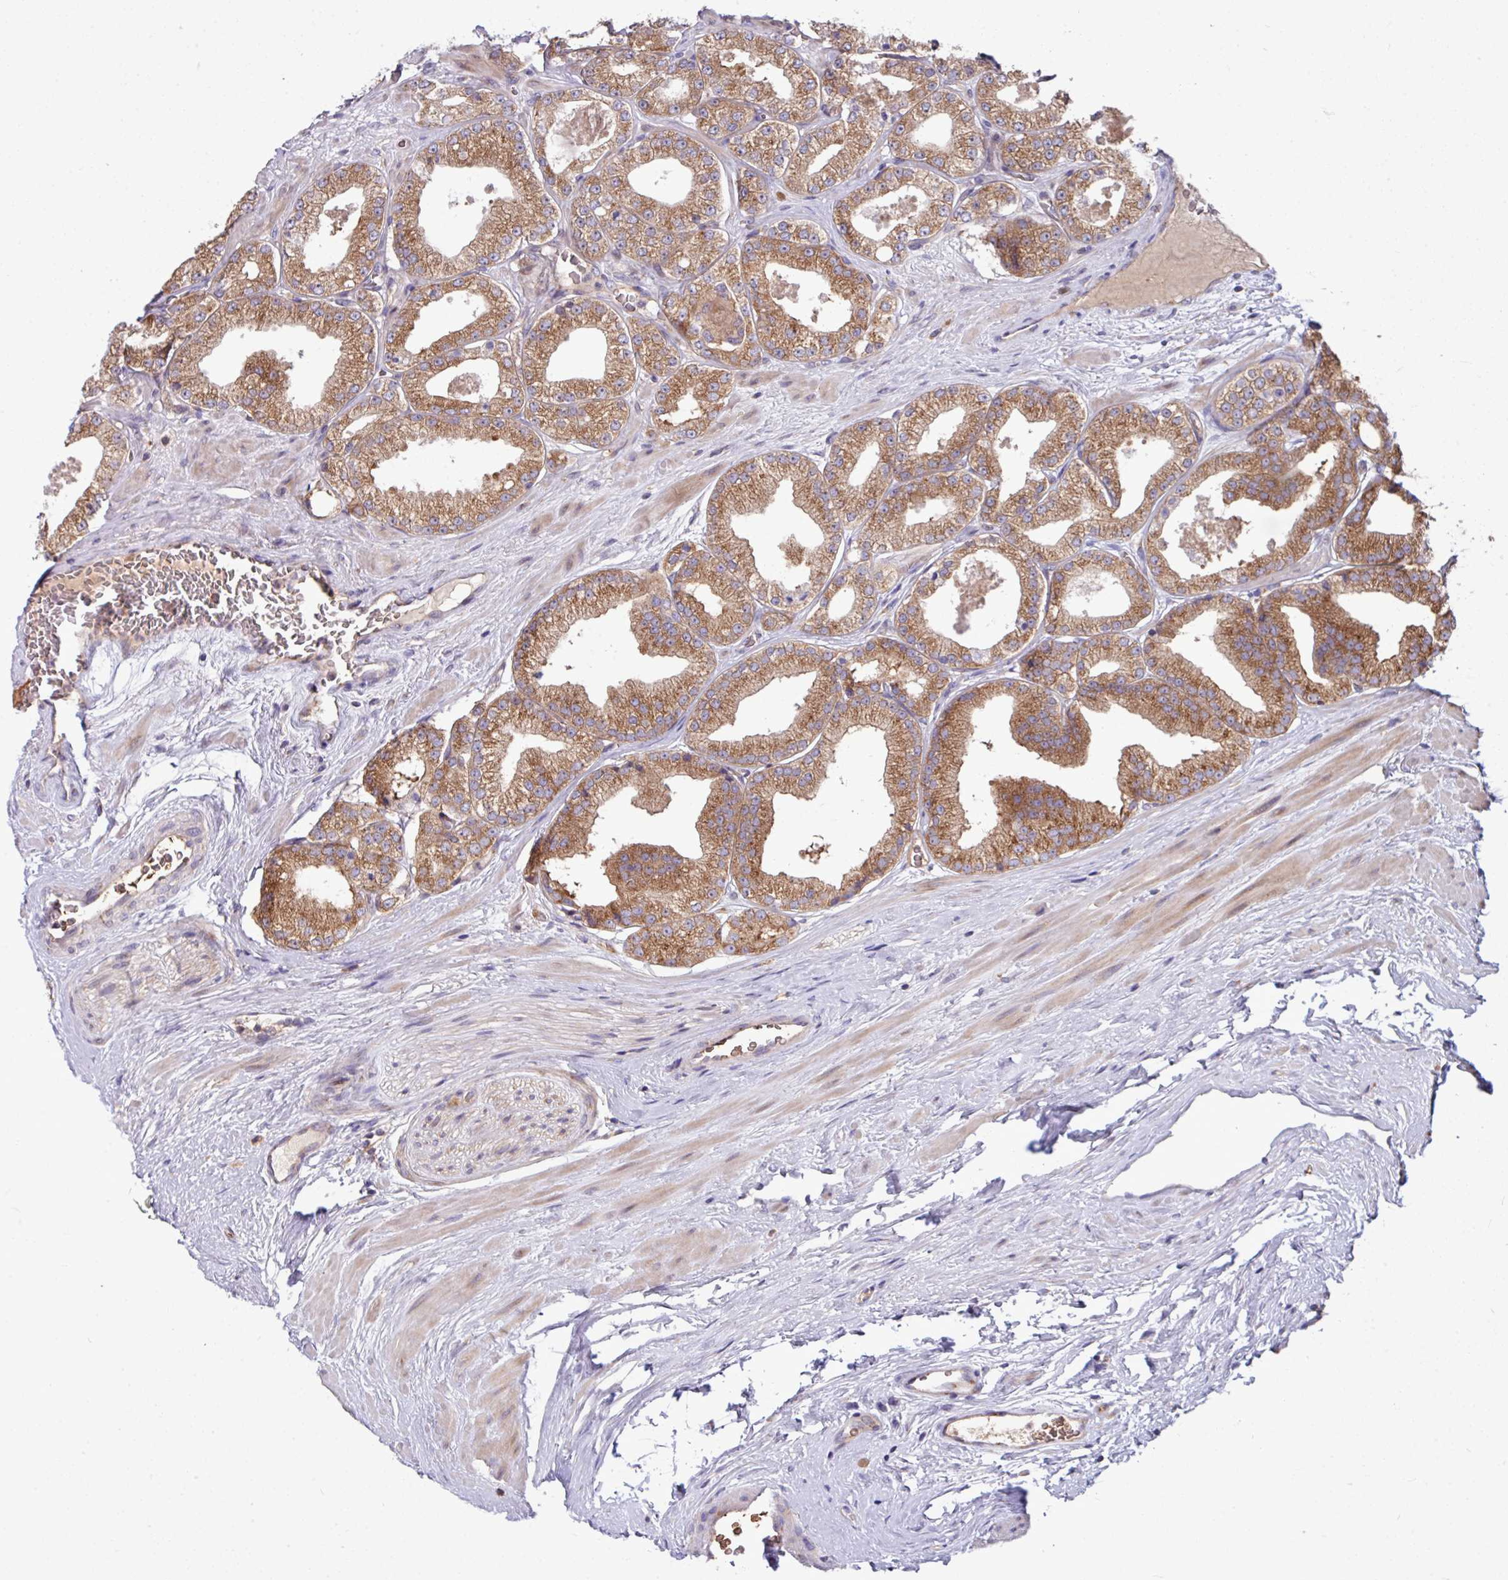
{"staining": {"intensity": "moderate", "quantity": ">75%", "location": "cytoplasmic/membranous"}, "tissue": "prostate cancer", "cell_type": "Tumor cells", "image_type": "cancer", "snomed": [{"axis": "morphology", "description": "Adenocarcinoma, High grade"}, {"axis": "topography", "description": "Prostate"}], "caption": "Protein staining of high-grade adenocarcinoma (prostate) tissue displays moderate cytoplasmic/membranous positivity in approximately >75% of tumor cells. (Brightfield microscopy of DAB IHC at high magnification).", "gene": "LSM12", "patient": {"sex": "male", "age": 68}}